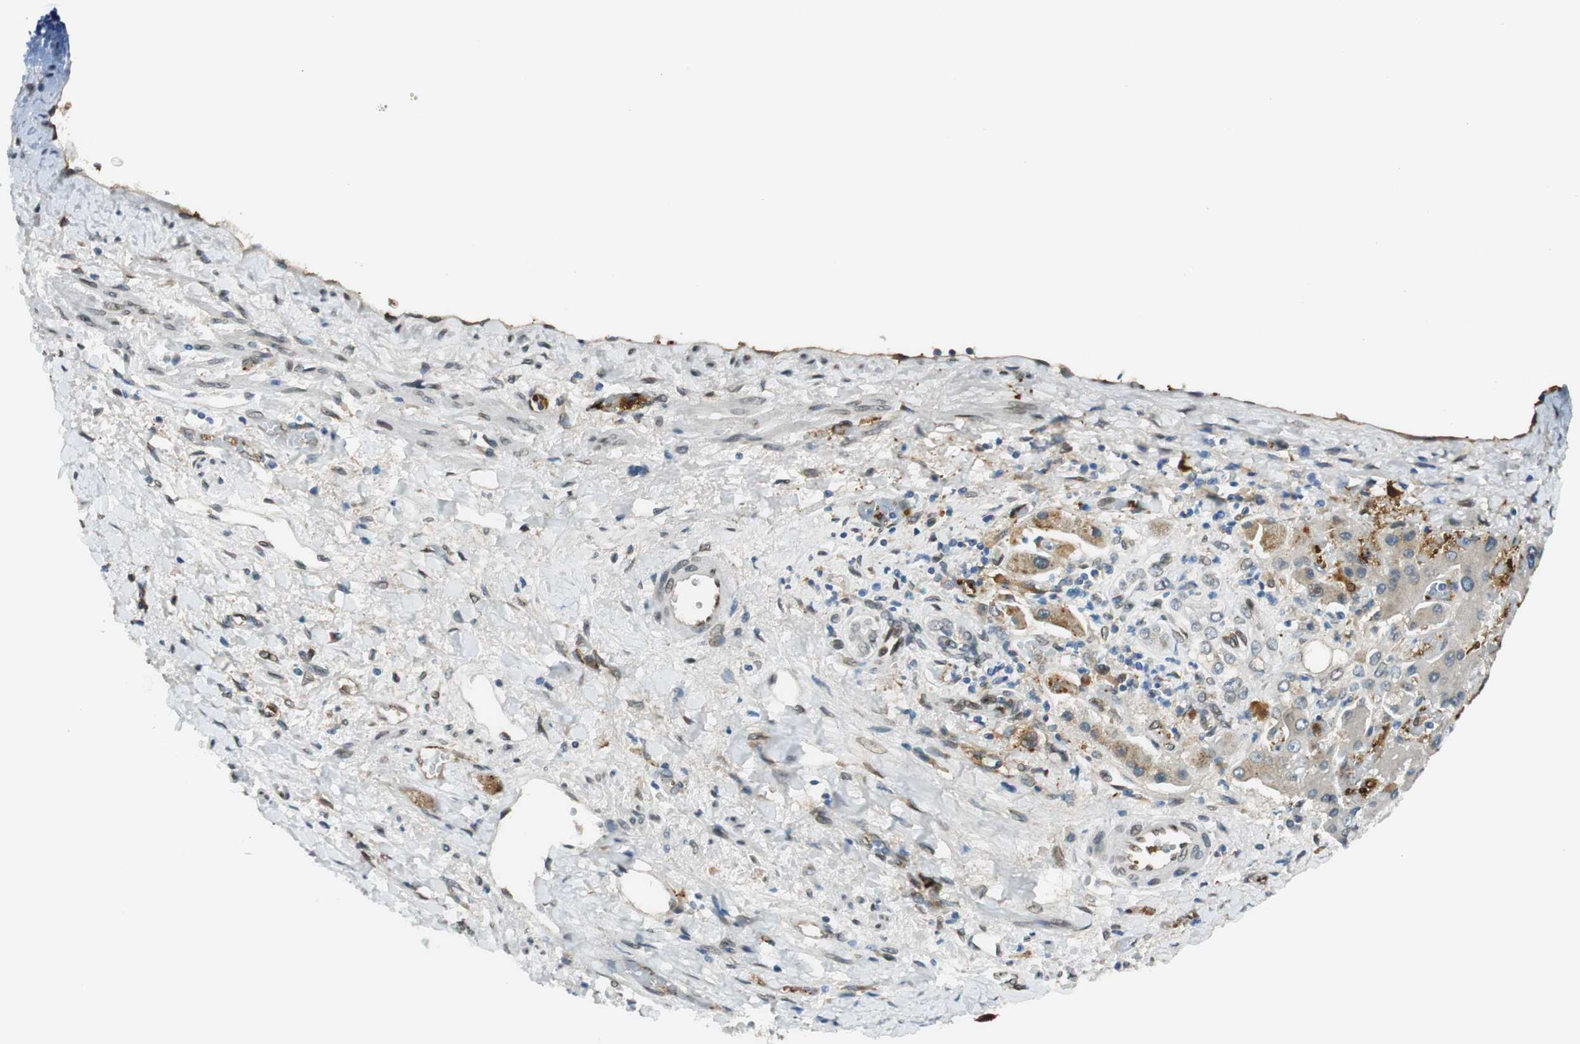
{"staining": {"intensity": "moderate", "quantity": "<25%", "location": "cytoplasmic/membranous"}, "tissue": "liver cancer", "cell_type": "Tumor cells", "image_type": "cancer", "snomed": [{"axis": "morphology", "description": "Cholangiocarcinoma"}, {"axis": "topography", "description": "Liver"}], "caption": "Immunohistochemistry (IHC) (DAB) staining of liver cancer (cholangiocarcinoma) reveals moderate cytoplasmic/membranous protein expression in approximately <25% of tumor cells. (DAB (3,3'-diaminobenzidine) = brown stain, brightfield microscopy at high magnification).", "gene": "TMEM260", "patient": {"sex": "male", "age": 50}}